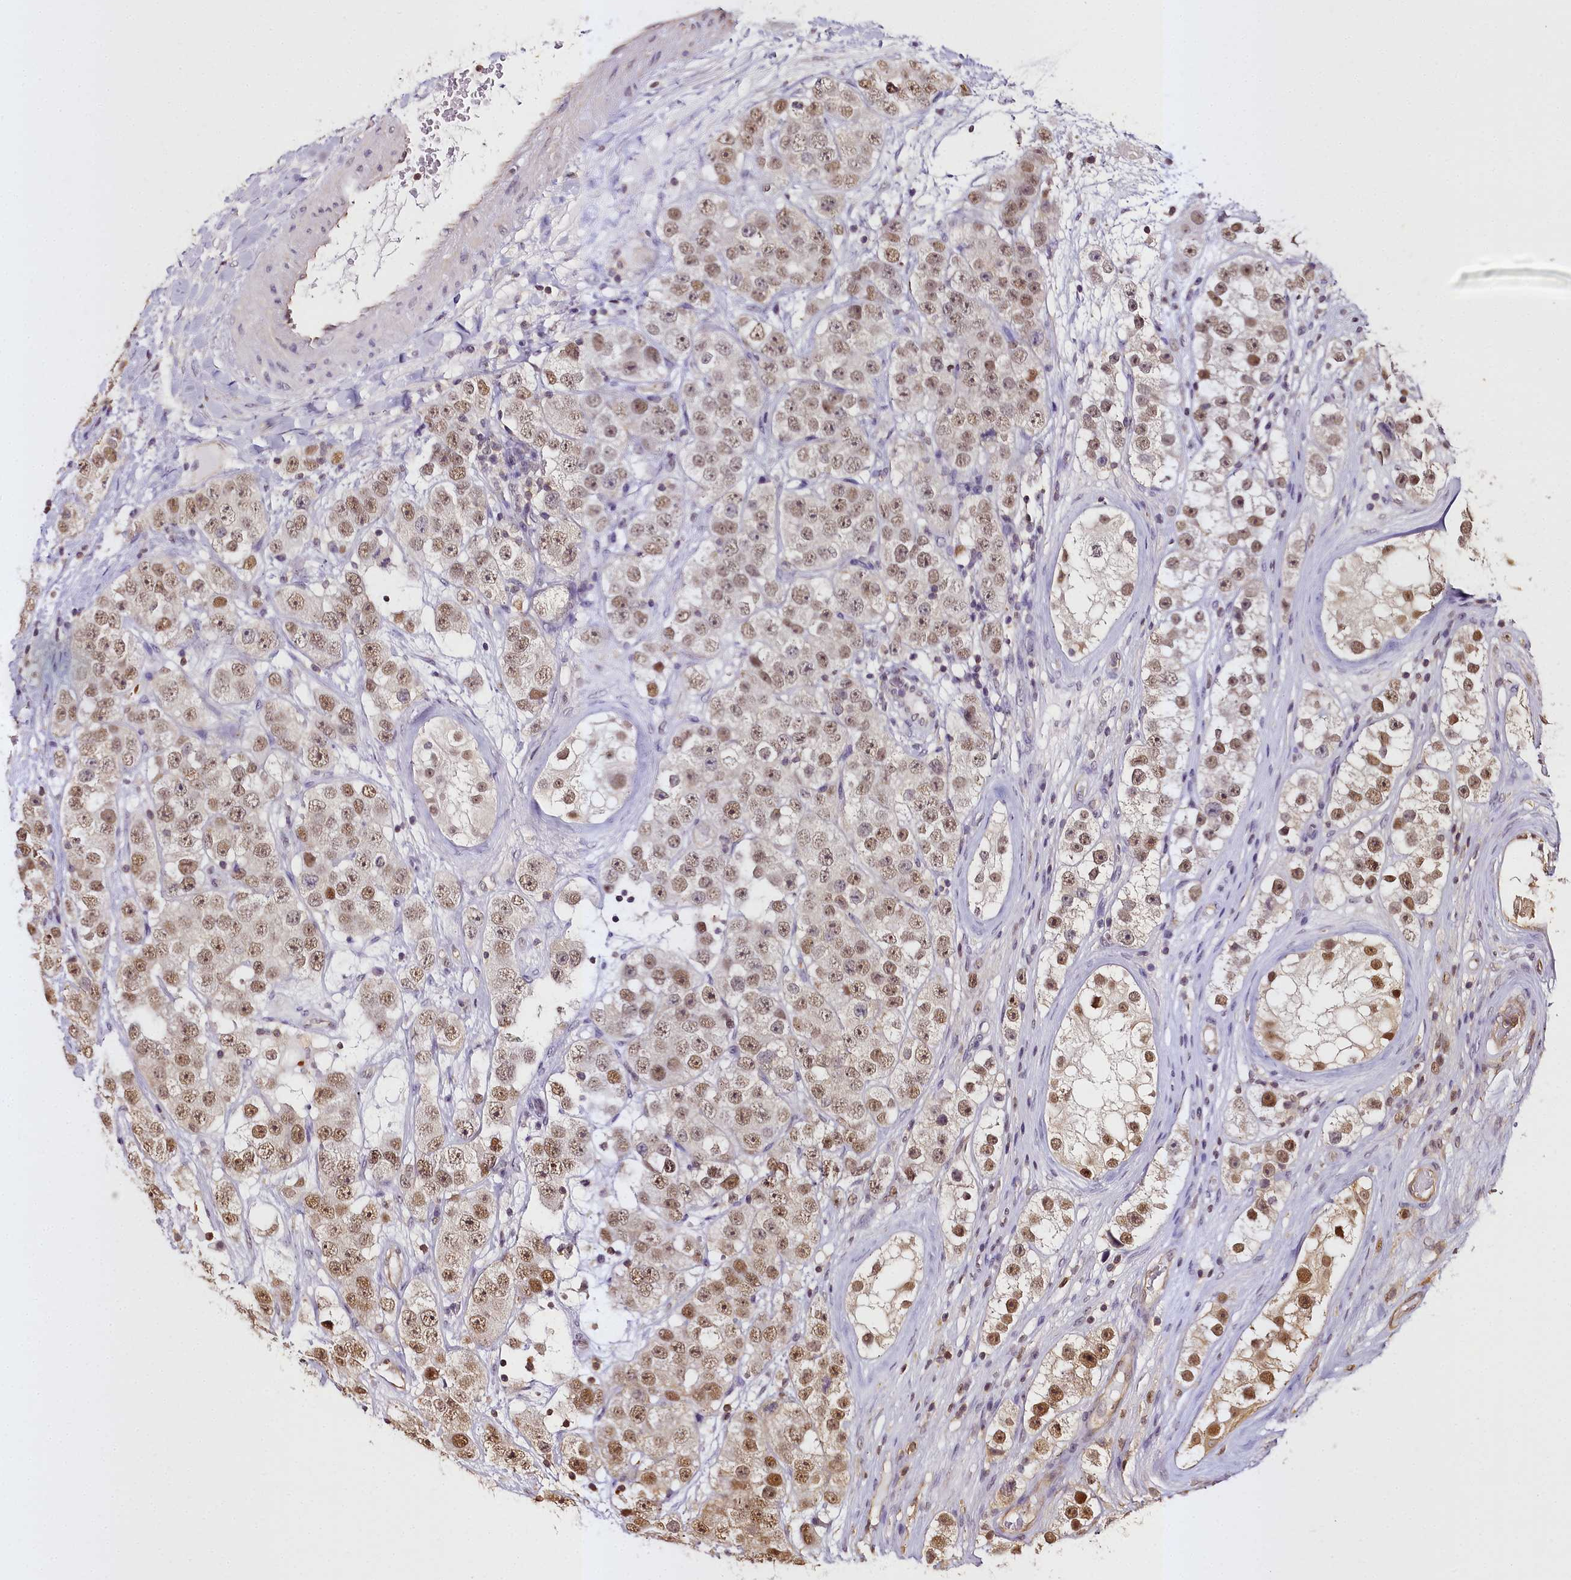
{"staining": {"intensity": "moderate", "quantity": "25%-75%", "location": "nuclear"}, "tissue": "testis cancer", "cell_type": "Tumor cells", "image_type": "cancer", "snomed": [{"axis": "morphology", "description": "Seminoma, NOS"}, {"axis": "topography", "description": "Testis"}], "caption": "Immunohistochemistry (IHC) histopathology image of neoplastic tissue: human testis cancer (seminoma) stained using immunohistochemistry displays medium levels of moderate protein expression localized specifically in the nuclear of tumor cells, appearing as a nuclear brown color.", "gene": "PPP4C", "patient": {"sex": "male", "age": 28}}